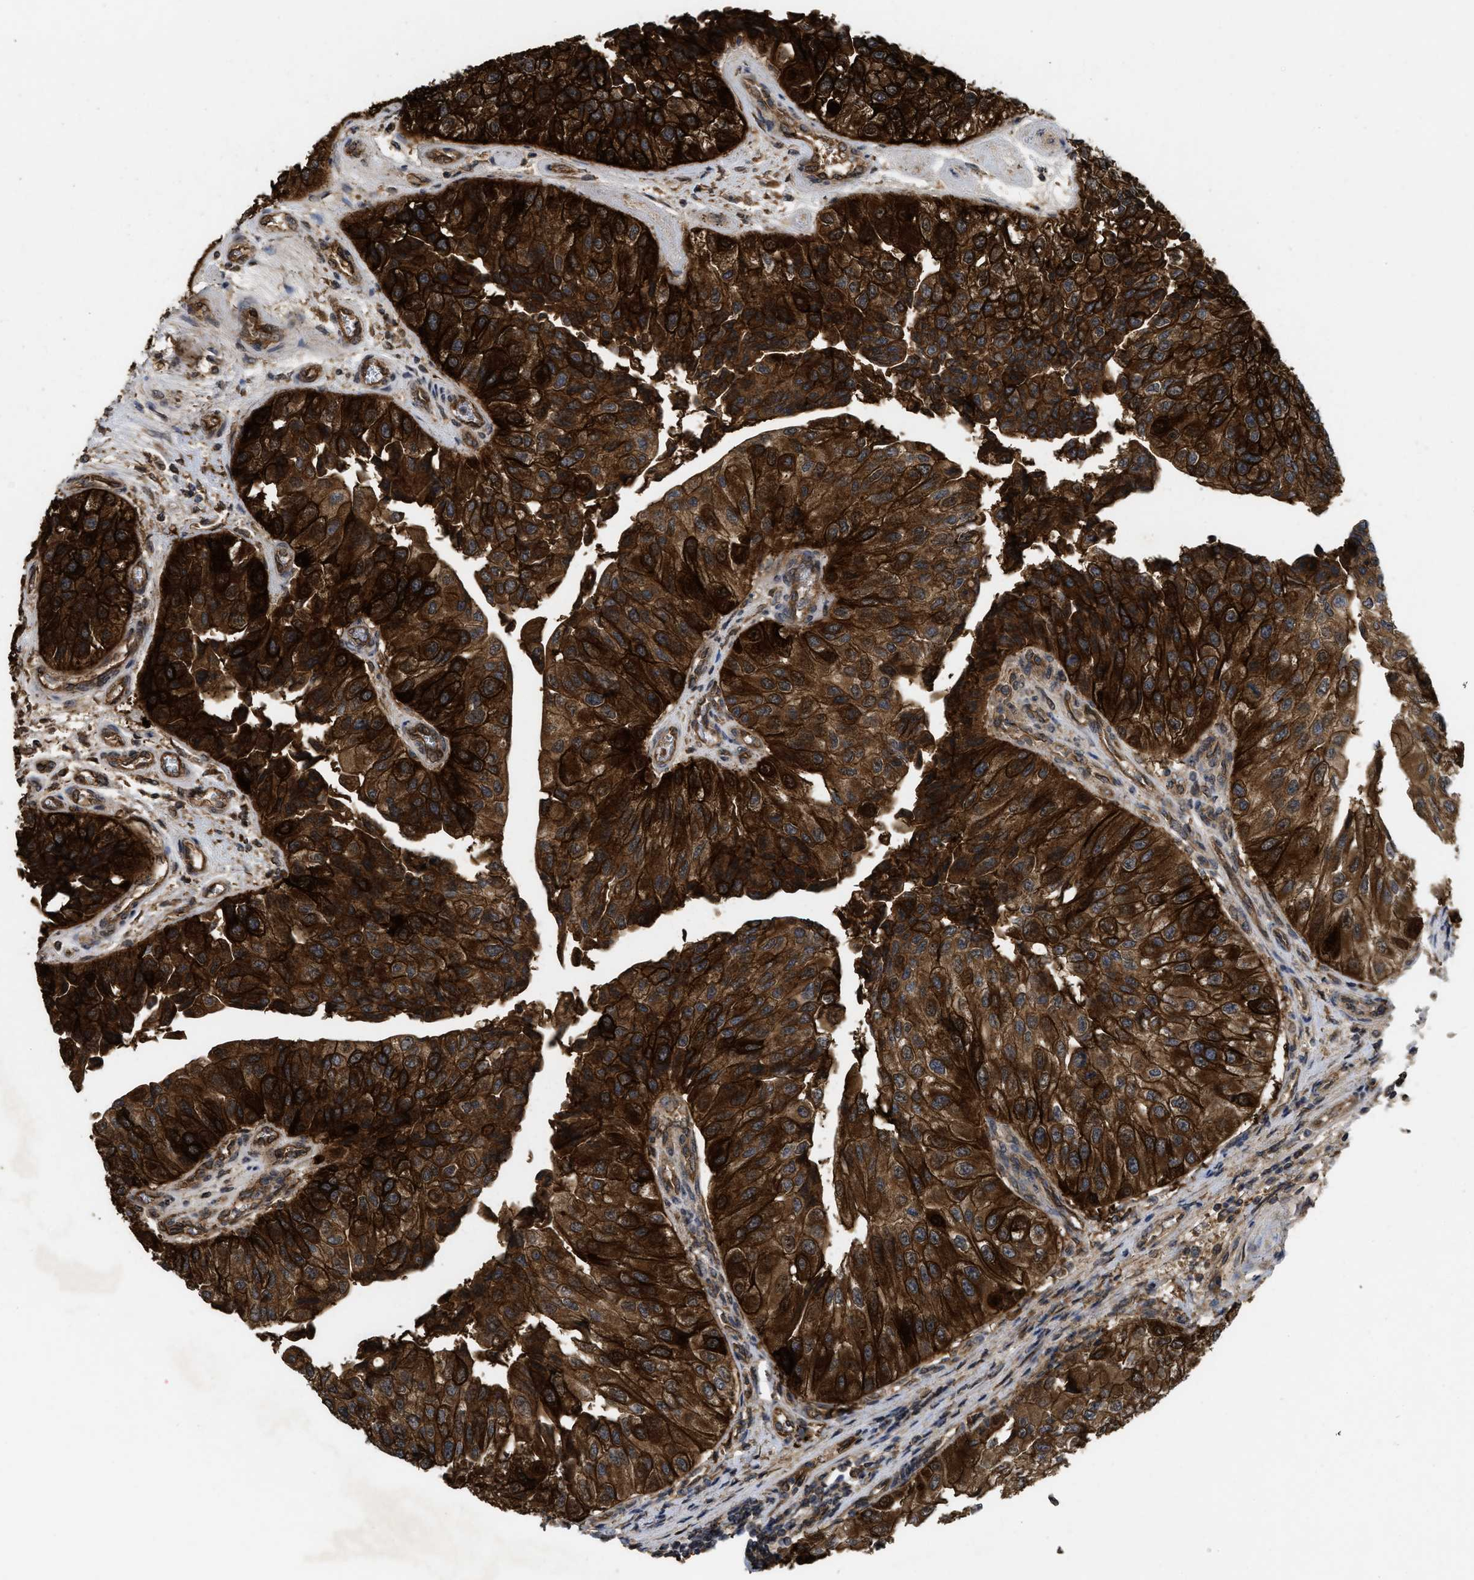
{"staining": {"intensity": "strong", "quantity": ">75%", "location": "cytoplasmic/membranous"}, "tissue": "urothelial cancer", "cell_type": "Tumor cells", "image_type": "cancer", "snomed": [{"axis": "morphology", "description": "Urothelial carcinoma, High grade"}, {"axis": "topography", "description": "Kidney"}, {"axis": "topography", "description": "Urinary bladder"}], "caption": "This image exhibits IHC staining of human urothelial cancer, with high strong cytoplasmic/membranous expression in about >75% of tumor cells.", "gene": "FZD6", "patient": {"sex": "male", "age": 77}}